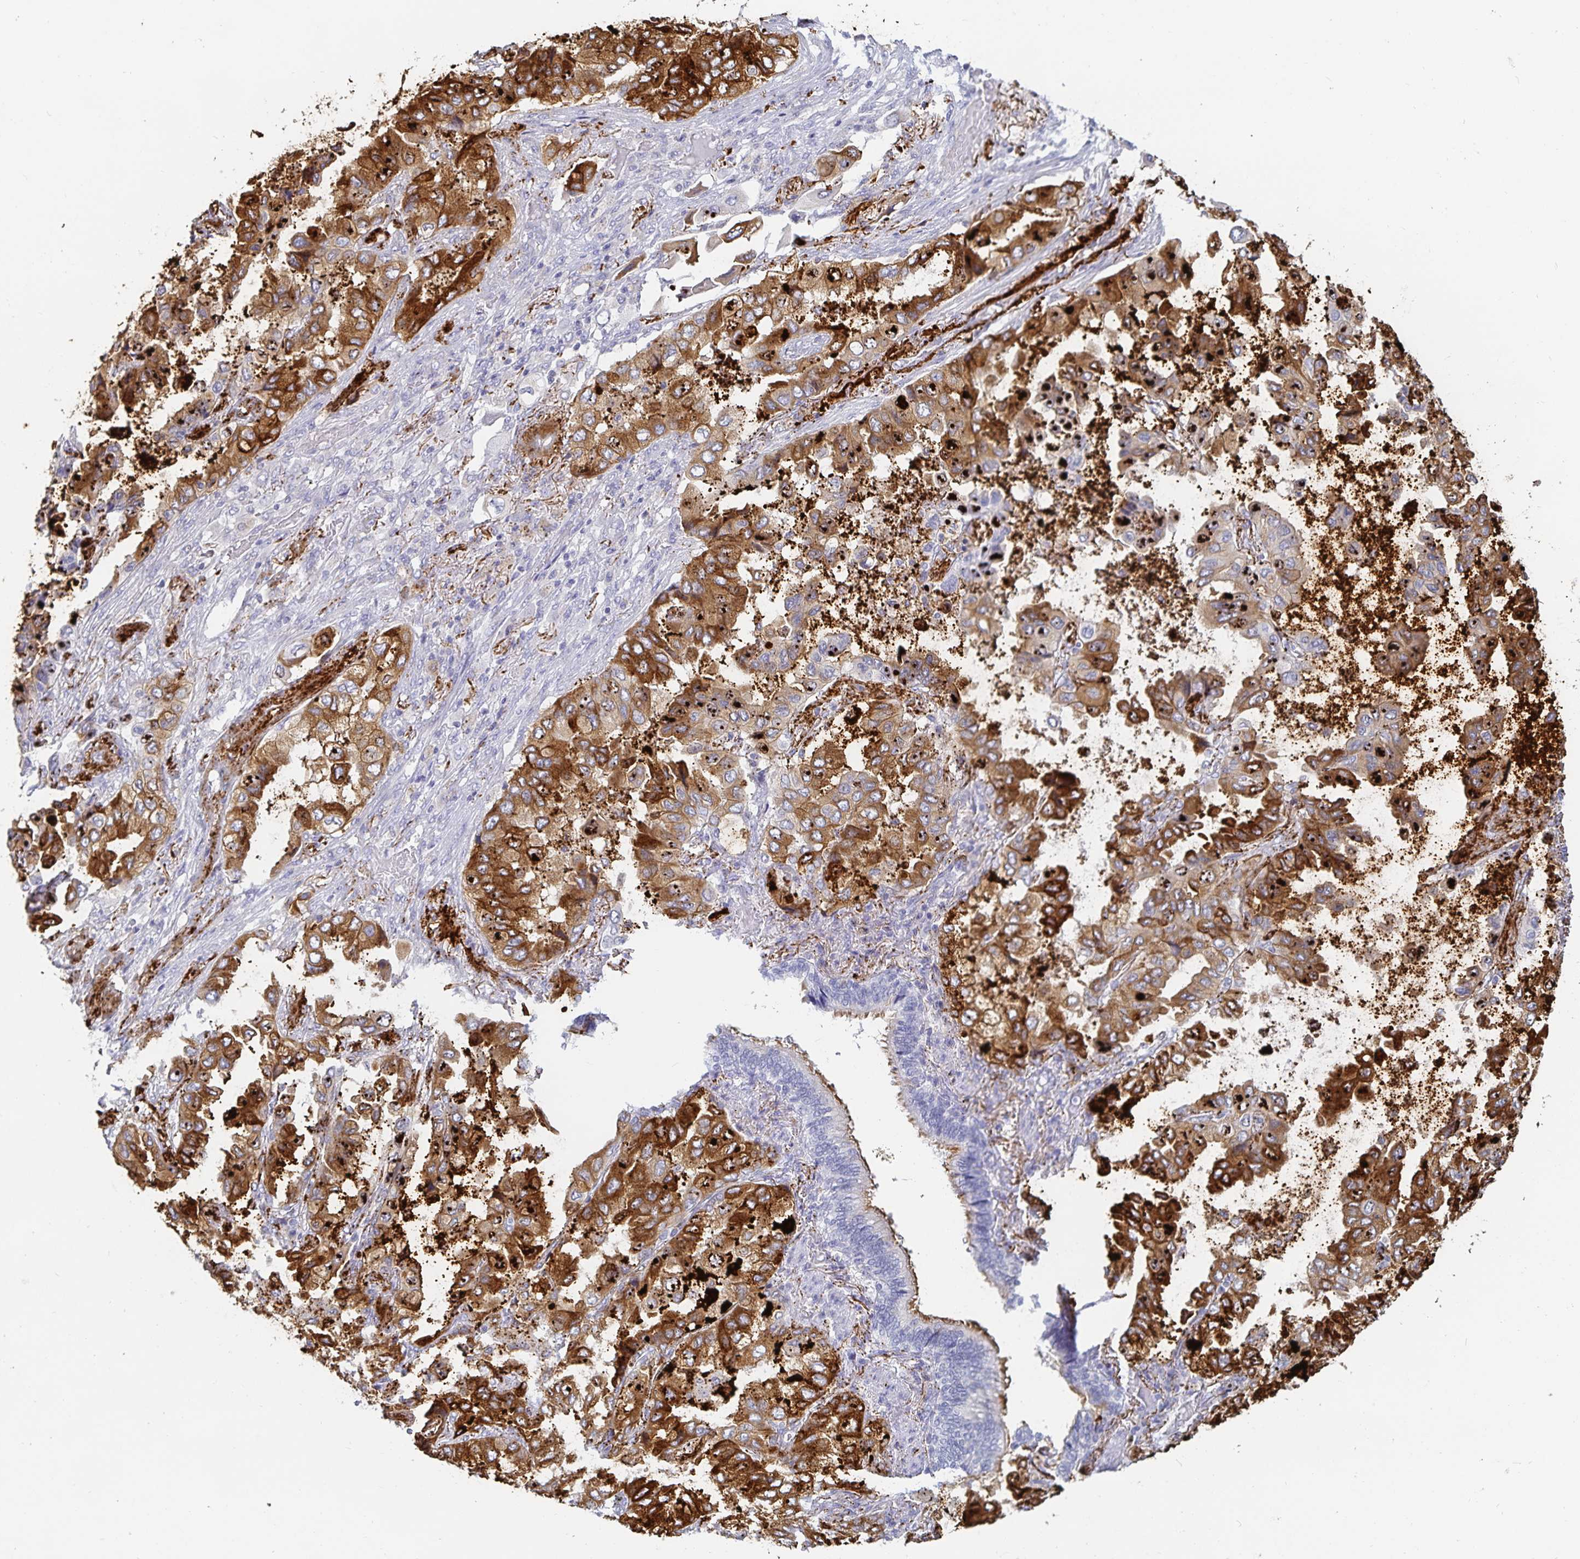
{"staining": {"intensity": "strong", "quantity": ">75%", "location": "cytoplasmic/membranous"}, "tissue": "lung cancer", "cell_type": "Tumor cells", "image_type": "cancer", "snomed": [{"axis": "morphology", "description": "Aneuploidy"}, {"axis": "morphology", "description": "Adenocarcinoma, NOS"}, {"axis": "morphology", "description": "Adenocarcinoma, metastatic, NOS"}, {"axis": "topography", "description": "Lymph node"}, {"axis": "topography", "description": "Lung"}], "caption": "Lung cancer stained with DAB immunohistochemistry displays high levels of strong cytoplasmic/membranous staining in approximately >75% of tumor cells.", "gene": "SFTPA1", "patient": {"sex": "female", "age": 48}}